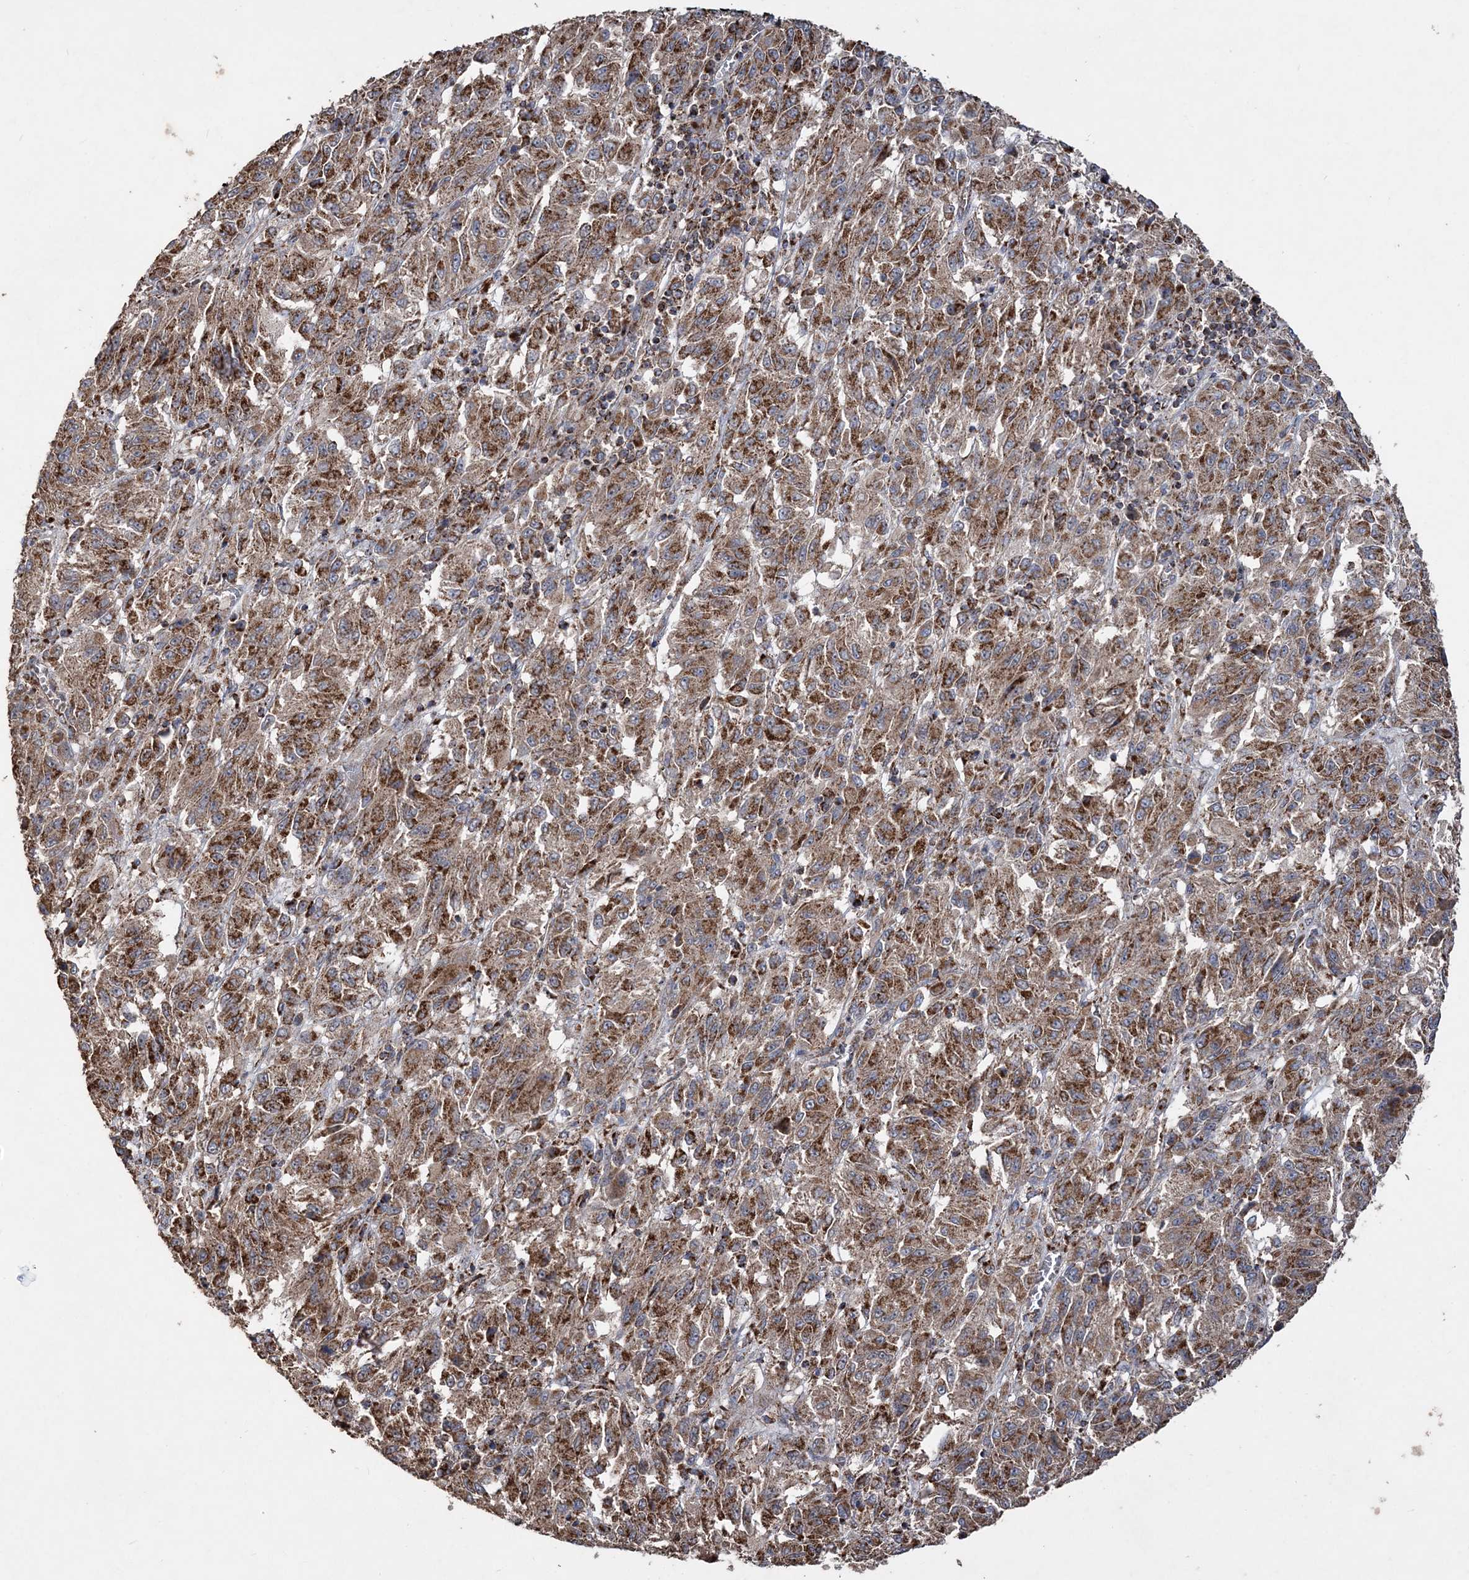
{"staining": {"intensity": "strong", "quantity": ">75%", "location": "cytoplasmic/membranous"}, "tissue": "melanoma", "cell_type": "Tumor cells", "image_type": "cancer", "snomed": [{"axis": "morphology", "description": "Malignant melanoma, Metastatic site"}, {"axis": "topography", "description": "Lung"}], "caption": "High-power microscopy captured an immunohistochemistry histopathology image of malignant melanoma (metastatic site), revealing strong cytoplasmic/membranous expression in about >75% of tumor cells. (DAB IHC, brown staining for protein, blue staining for nuclei).", "gene": "POC5", "patient": {"sex": "male", "age": 64}}